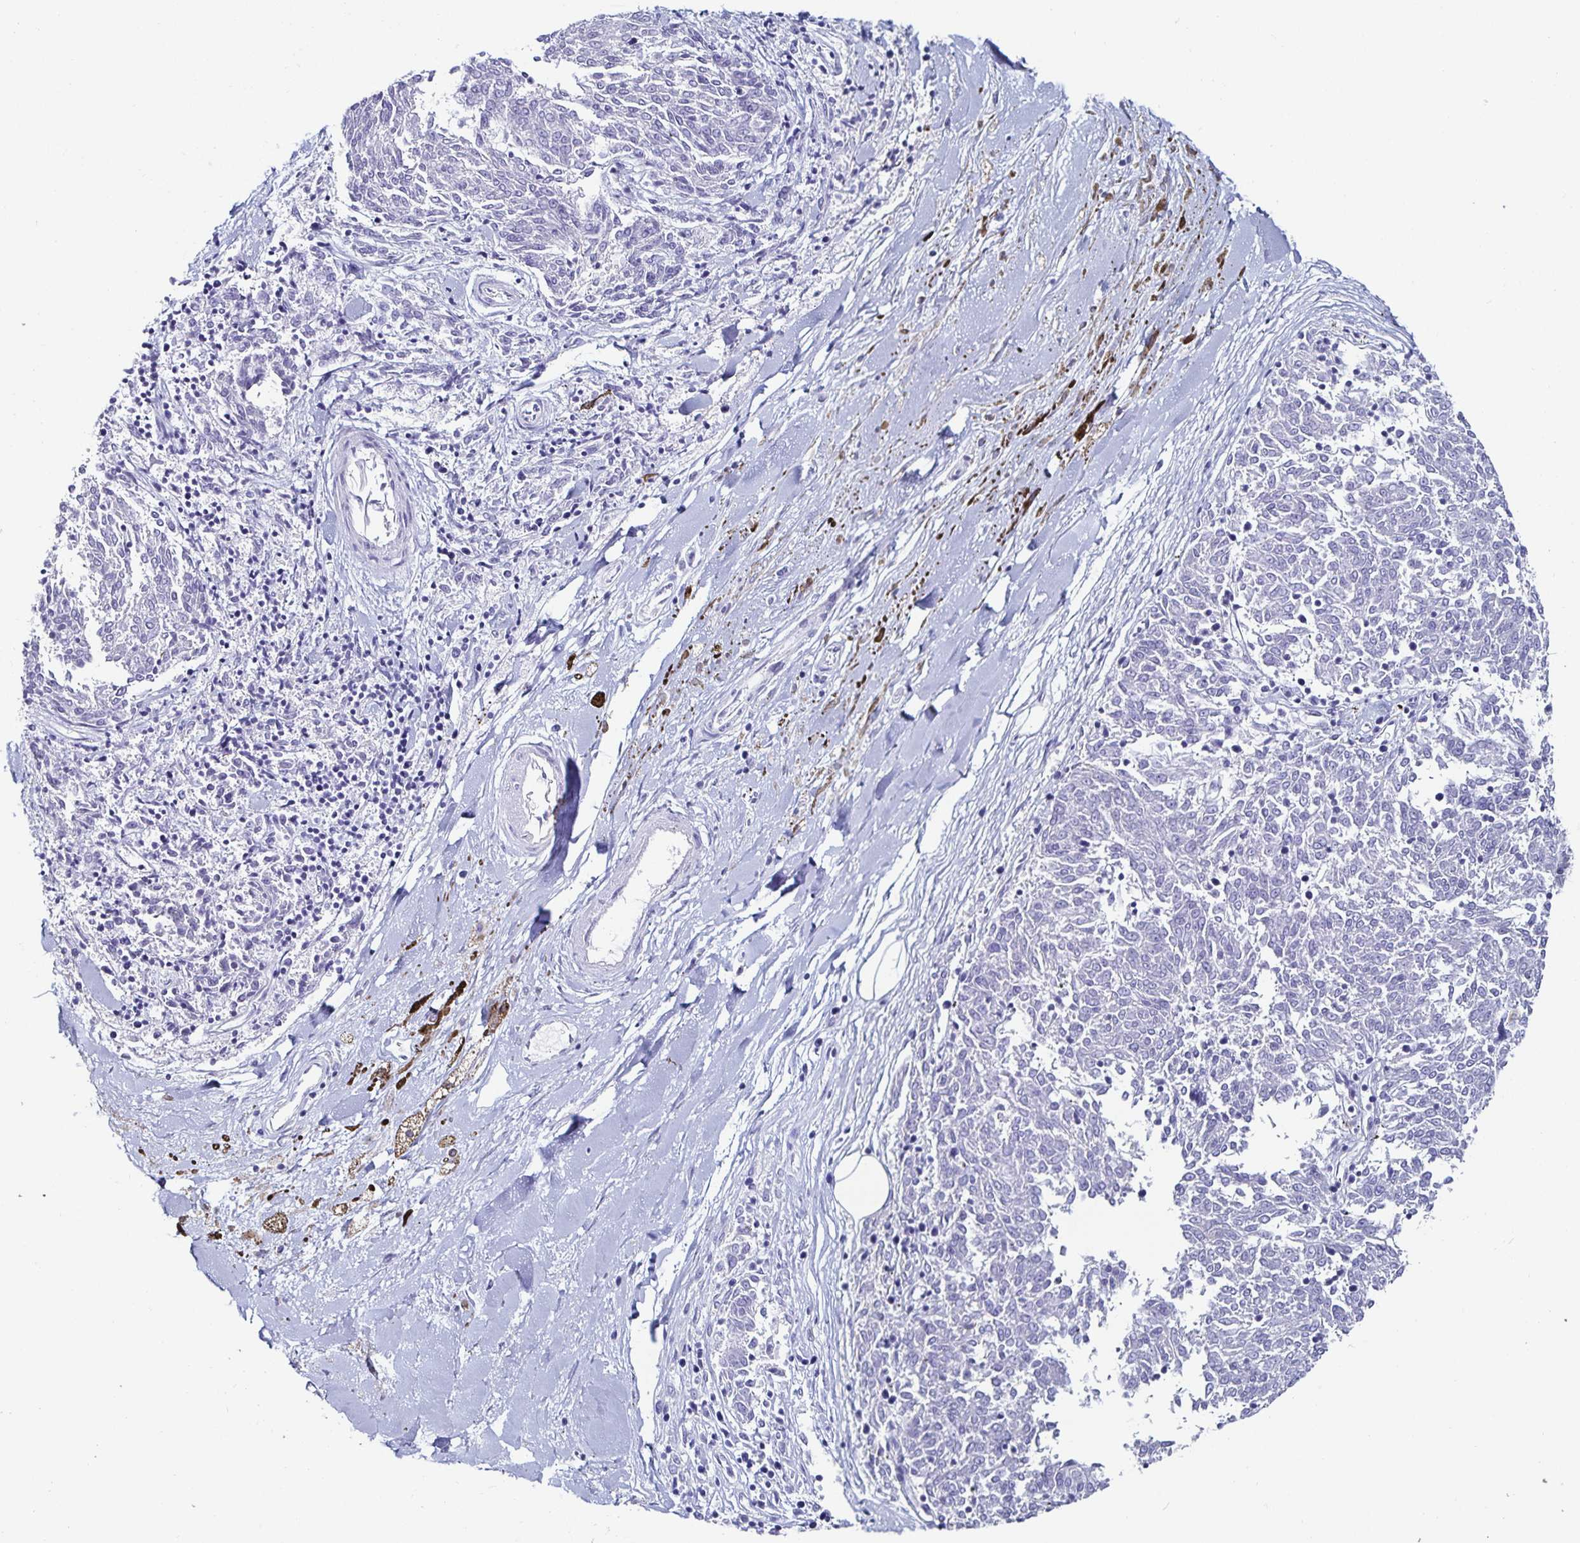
{"staining": {"intensity": "negative", "quantity": "none", "location": "none"}, "tissue": "melanoma", "cell_type": "Tumor cells", "image_type": "cancer", "snomed": [{"axis": "morphology", "description": "Malignant melanoma, NOS"}, {"axis": "topography", "description": "Skin"}], "caption": "This is an immunohistochemistry (IHC) histopathology image of malignant melanoma. There is no positivity in tumor cells.", "gene": "DDX39B", "patient": {"sex": "female", "age": 72}}